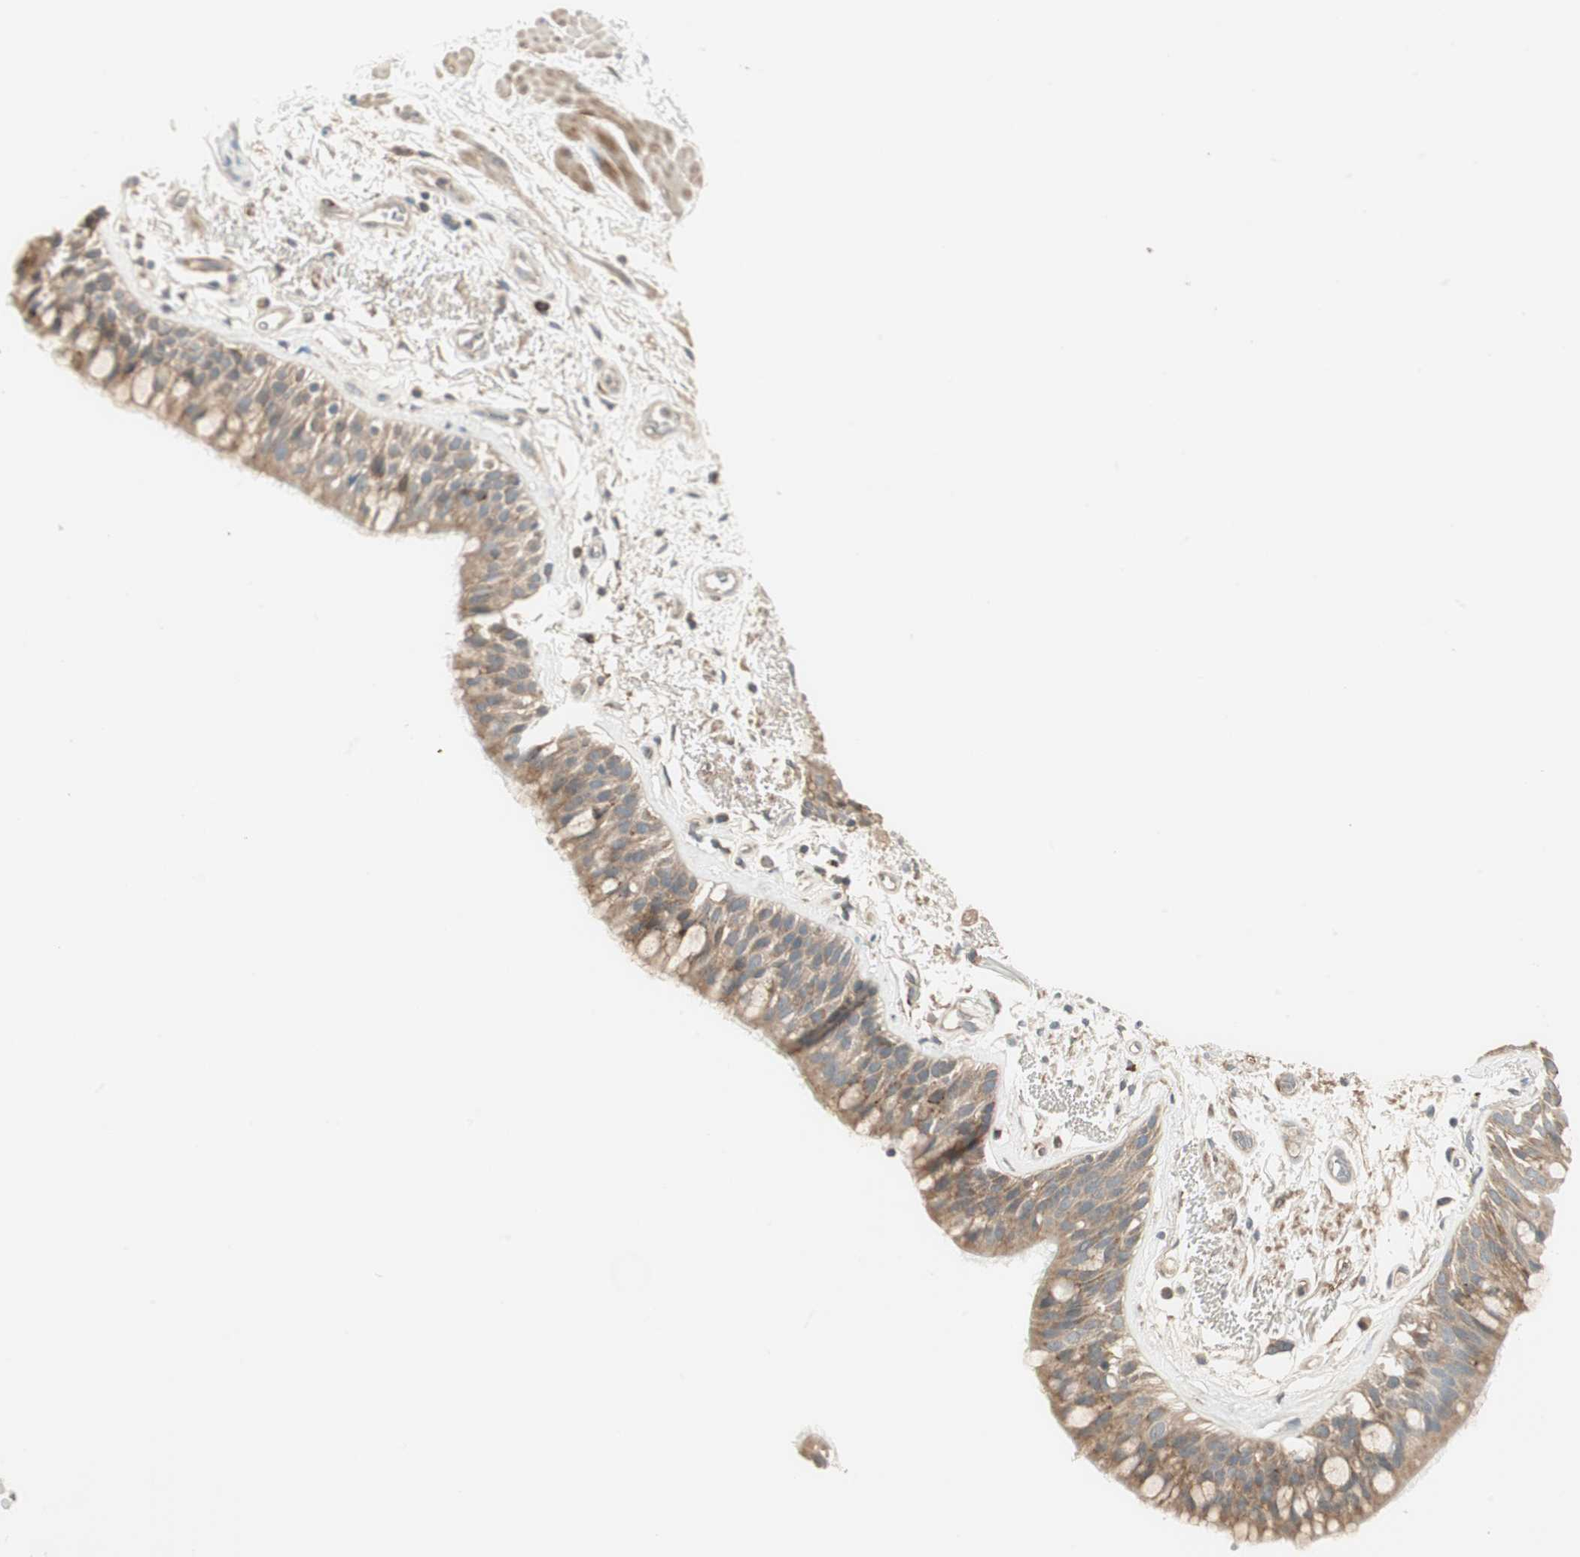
{"staining": {"intensity": "moderate", "quantity": ">75%", "location": "cytoplasmic/membranous"}, "tissue": "bronchus", "cell_type": "Respiratory epithelial cells", "image_type": "normal", "snomed": [{"axis": "morphology", "description": "Normal tissue, NOS"}, {"axis": "topography", "description": "Bronchus"}], "caption": "Respiratory epithelial cells display moderate cytoplasmic/membranous expression in about >75% of cells in unremarkable bronchus. The protein of interest is shown in brown color, while the nuclei are stained blue.", "gene": "SFRP1", "patient": {"sex": "male", "age": 66}}